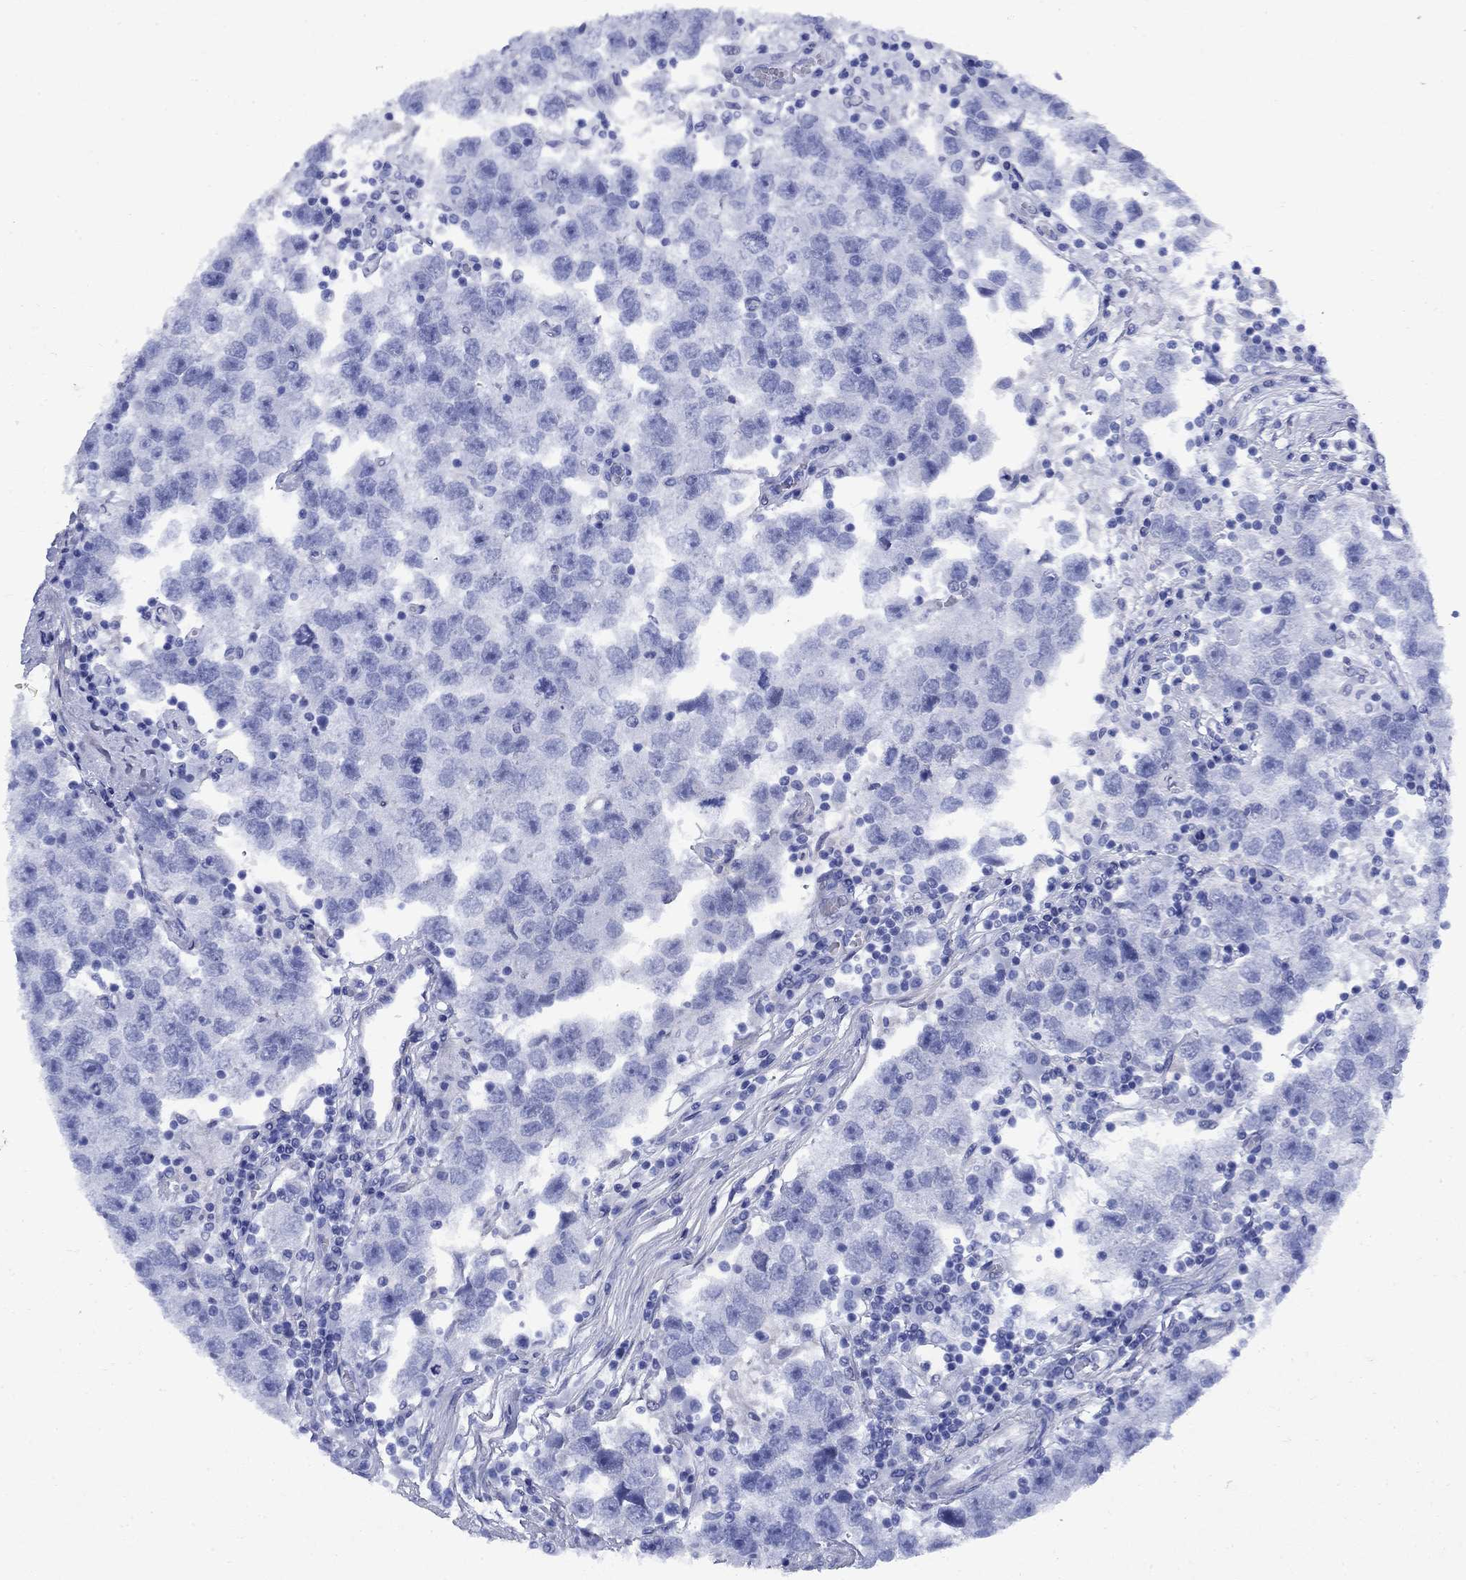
{"staining": {"intensity": "negative", "quantity": "none", "location": "none"}, "tissue": "testis cancer", "cell_type": "Tumor cells", "image_type": "cancer", "snomed": [{"axis": "morphology", "description": "Seminoma, NOS"}, {"axis": "topography", "description": "Testis"}], "caption": "Testis cancer stained for a protein using immunohistochemistry (IHC) reveals no staining tumor cells.", "gene": "STAB2", "patient": {"sex": "male", "age": 26}}